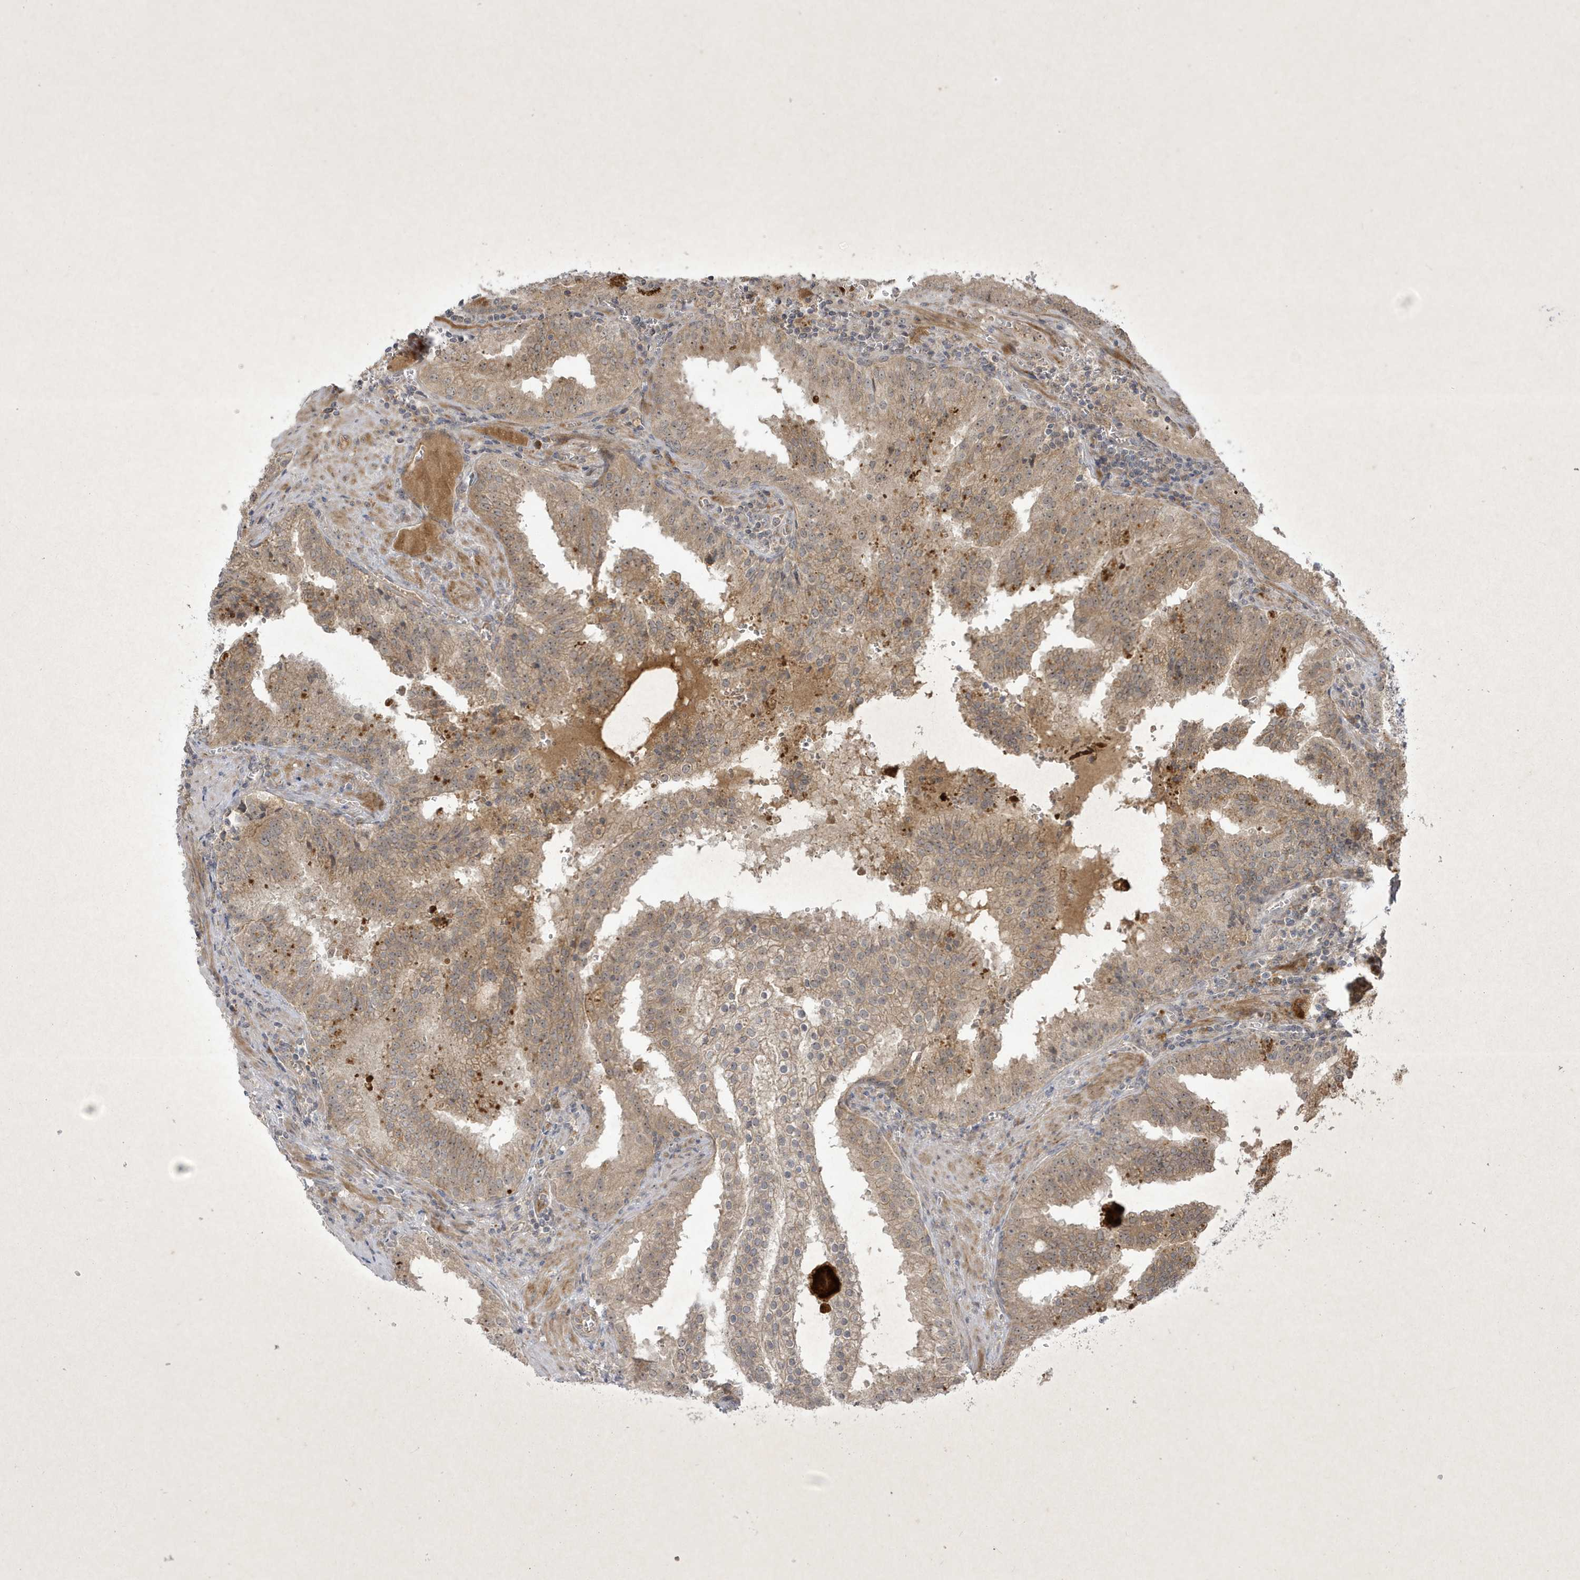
{"staining": {"intensity": "weak", "quantity": ">75%", "location": "cytoplasmic/membranous"}, "tissue": "prostate cancer", "cell_type": "Tumor cells", "image_type": "cancer", "snomed": [{"axis": "morphology", "description": "Adenocarcinoma, High grade"}, {"axis": "topography", "description": "Prostate"}], "caption": "A brown stain highlights weak cytoplasmic/membranous positivity of a protein in human prostate cancer tumor cells.", "gene": "FAM83C", "patient": {"sex": "male", "age": 68}}